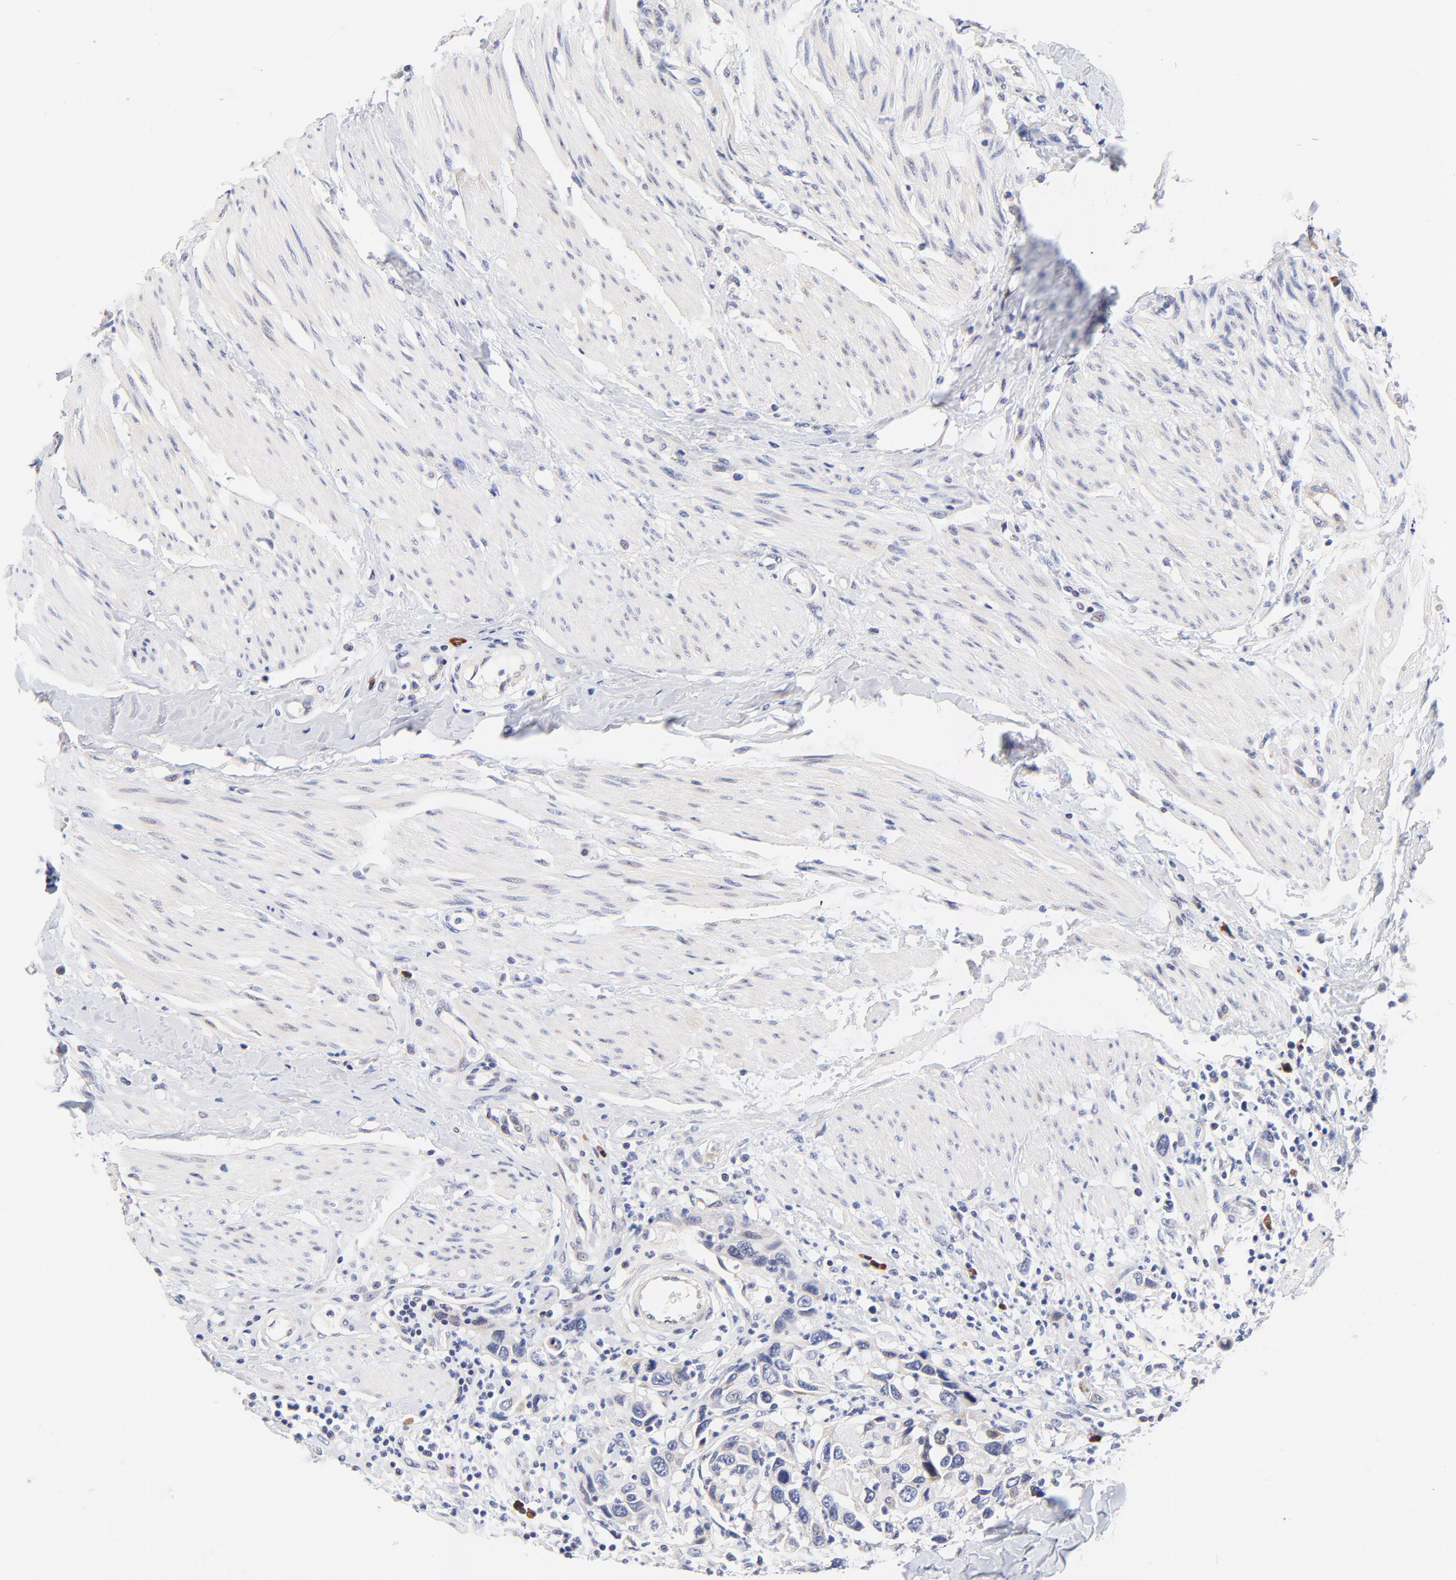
{"staining": {"intensity": "negative", "quantity": "none", "location": "none"}, "tissue": "urothelial cancer", "cell_type": "Tumor cells", "image_type": "cancer", "snomed": [{"axis": "morphology", "description": "Urothelial carcinoma, High grade"}, {"axis": "topography", "description": "Urinary bladder"}], "caption": "IHC histopathology image of neoplastic tissue: urothelial cancer stained with DAB shows no significant protein positivity in tumor cells.", "gene": "AFF2", "patient": {"sex": "male", "age": 66}}